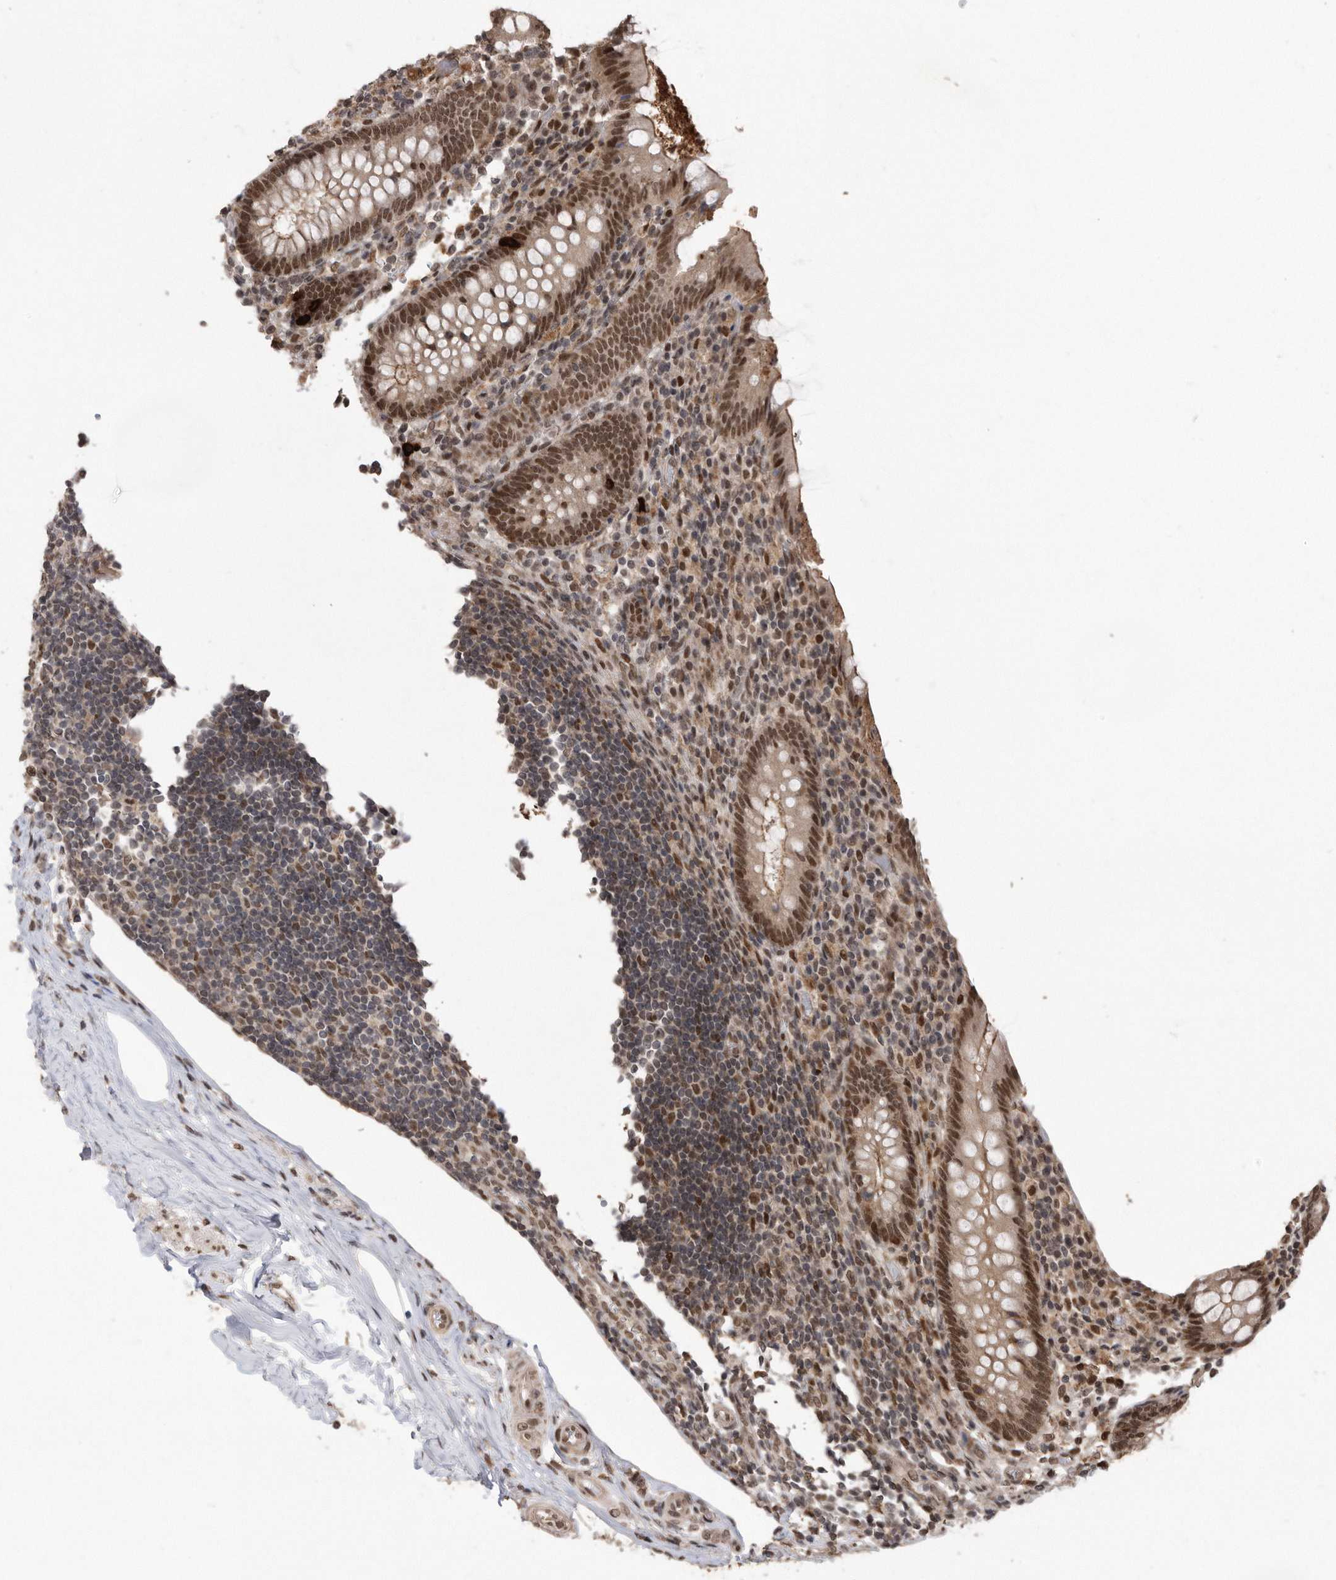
{"staining": {"intensity": "moderate", "quantity": ">75%", "location": "nuclear"}, "tissue": "appendix", "cell_type": "Glandular cells", "image_type": "normal", "snomed": [{"axis": "morphology", "description": "Normal tissue, NOS"}, {"axis": "topography", "description": "Appendix"}], "caption": "Appendix stained with immunohistochemistry (IHC) shows moderate nuclear positivity in approximately >75% of glandular cells.", "gene": "TDRD3", "patient": {"sex": "female", "age": 17}}